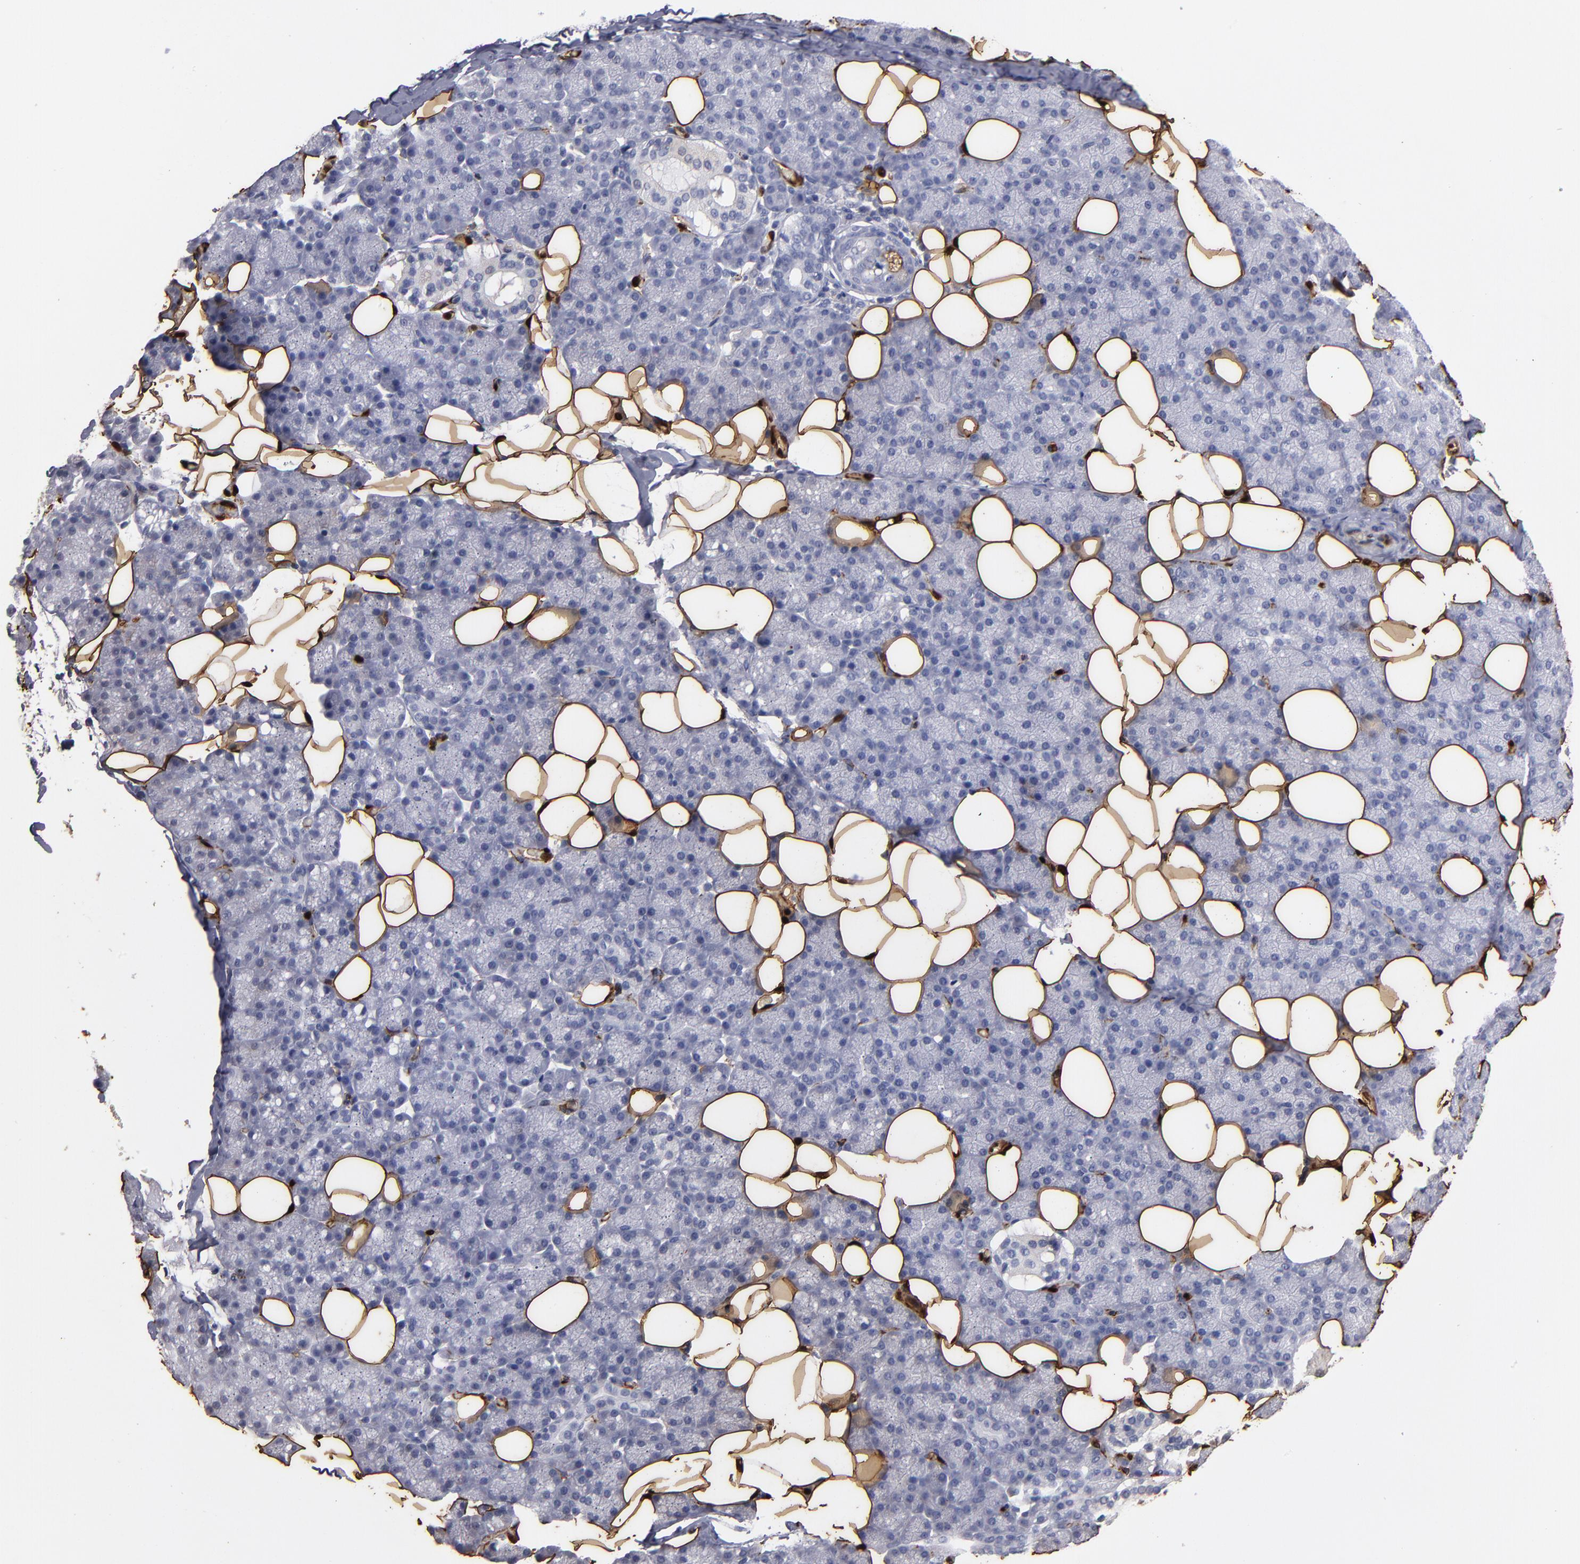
{"staining": {"intensity": "negative", "quantity": "none", "location": "none"}, "tissue": "salivary gland", "cell_type": "Glandular cells", "image_type": "normal", "snomed": [{"axis": "morphology", "description": "Normal tissue, NOS"}, {"axis": "topography", "description": "Lymph node"}, {"axis": "topography", "description": "Salivary gland"}], "caption": "Immunohistochemistry (IHC) histopathology image of benign salivary gland: human salivary gland stained with DAB shows no significant protein positivity in glandular cells.", "gene": "FABP4", "patient": {"sex": "male", "age": 8}}